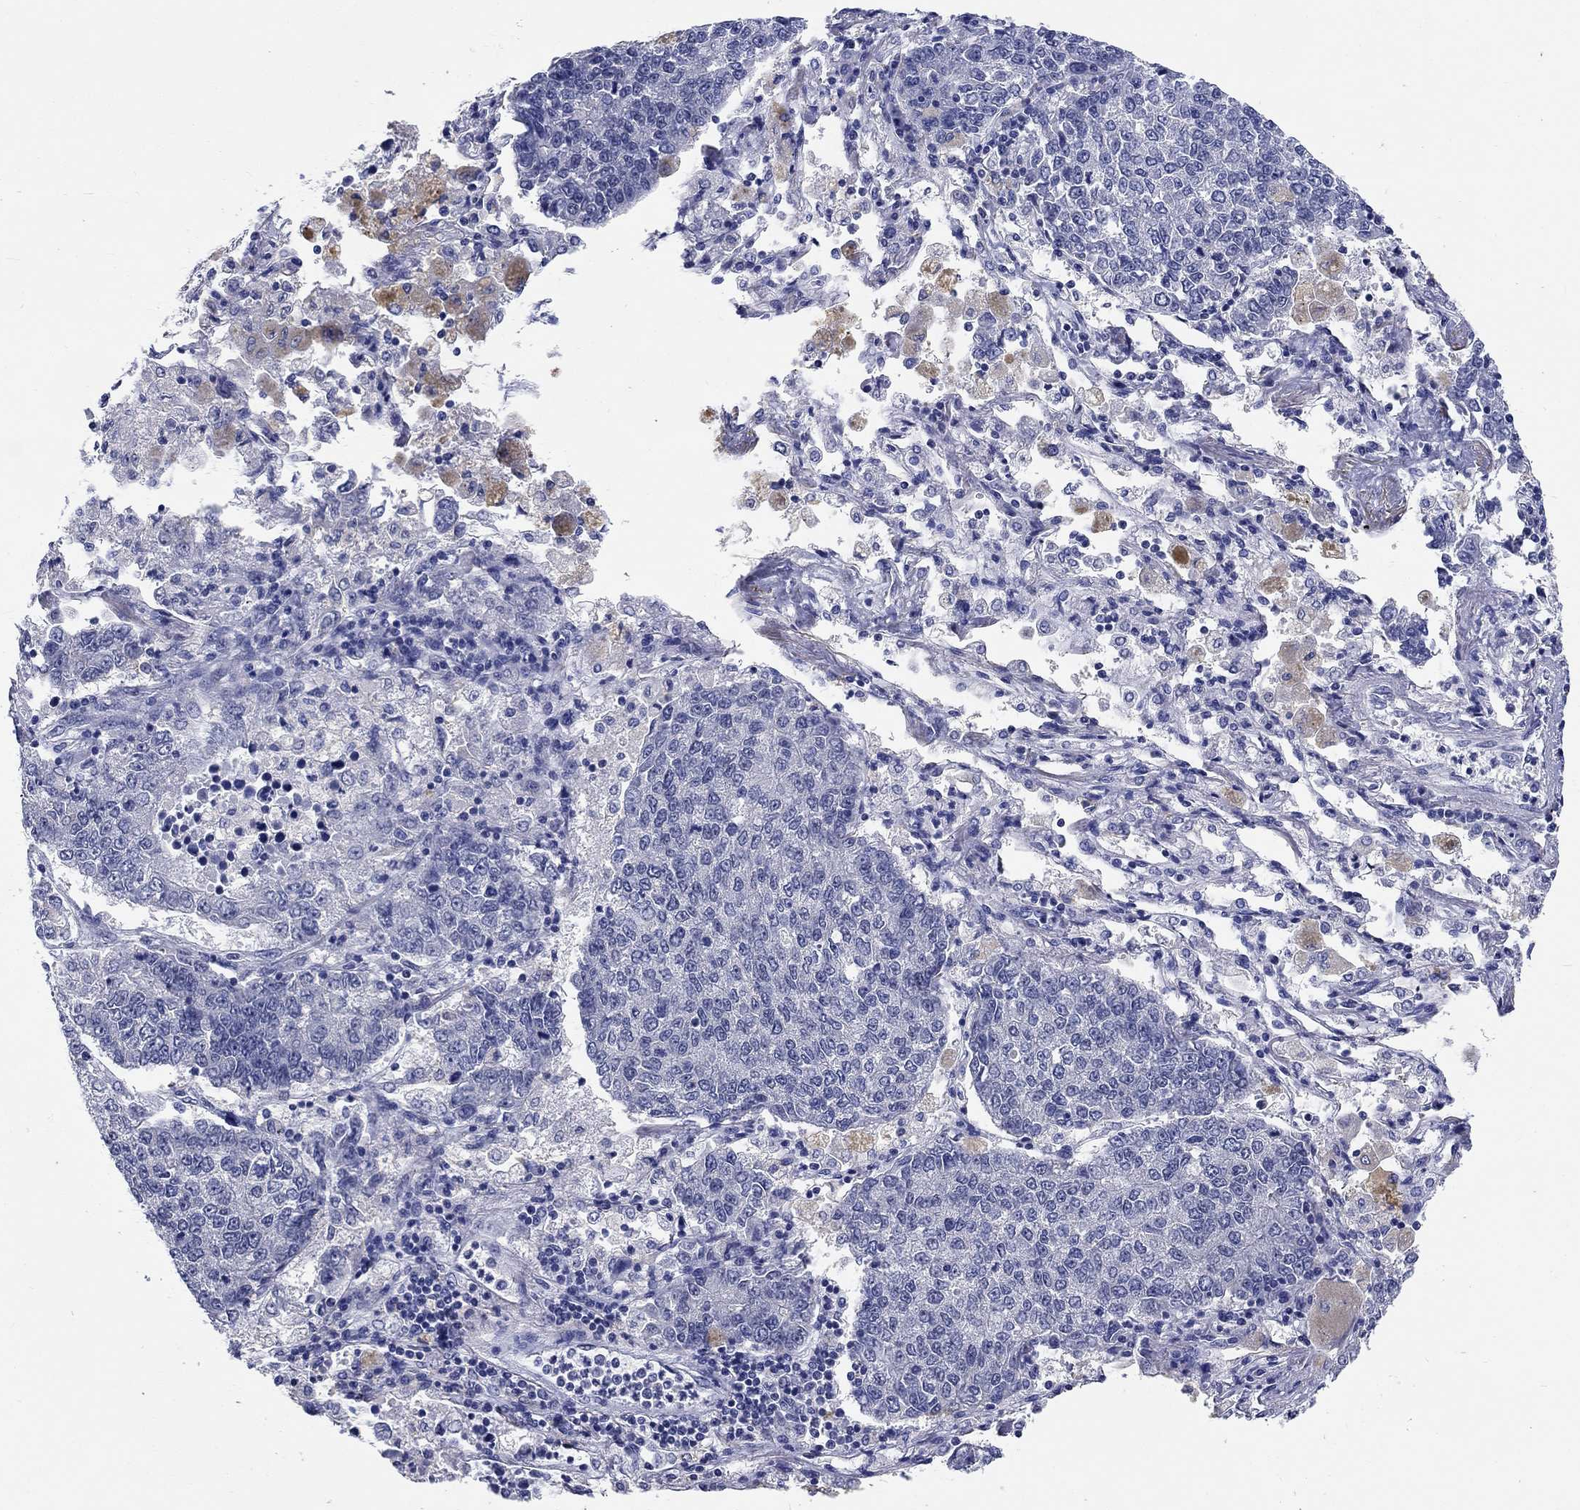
{"staining": {"intensity": "negative", "quantity": "none", "location": "none"}, "tissue": "lung cancer", "cell_type": "Tumor cells", "image_type": "cancer", "snomed": [{"axis": "morphology", "description": "Adenocarcinoma, NOS"}, {"axis": "topography", "description": "Lung"}], "caption": "Photomicrograph shows no protein expression in tumor cells of lung adenocarcinoma tissue.", "gene": "GRIN1", "patient": {"sex": "male", "age": 49}}